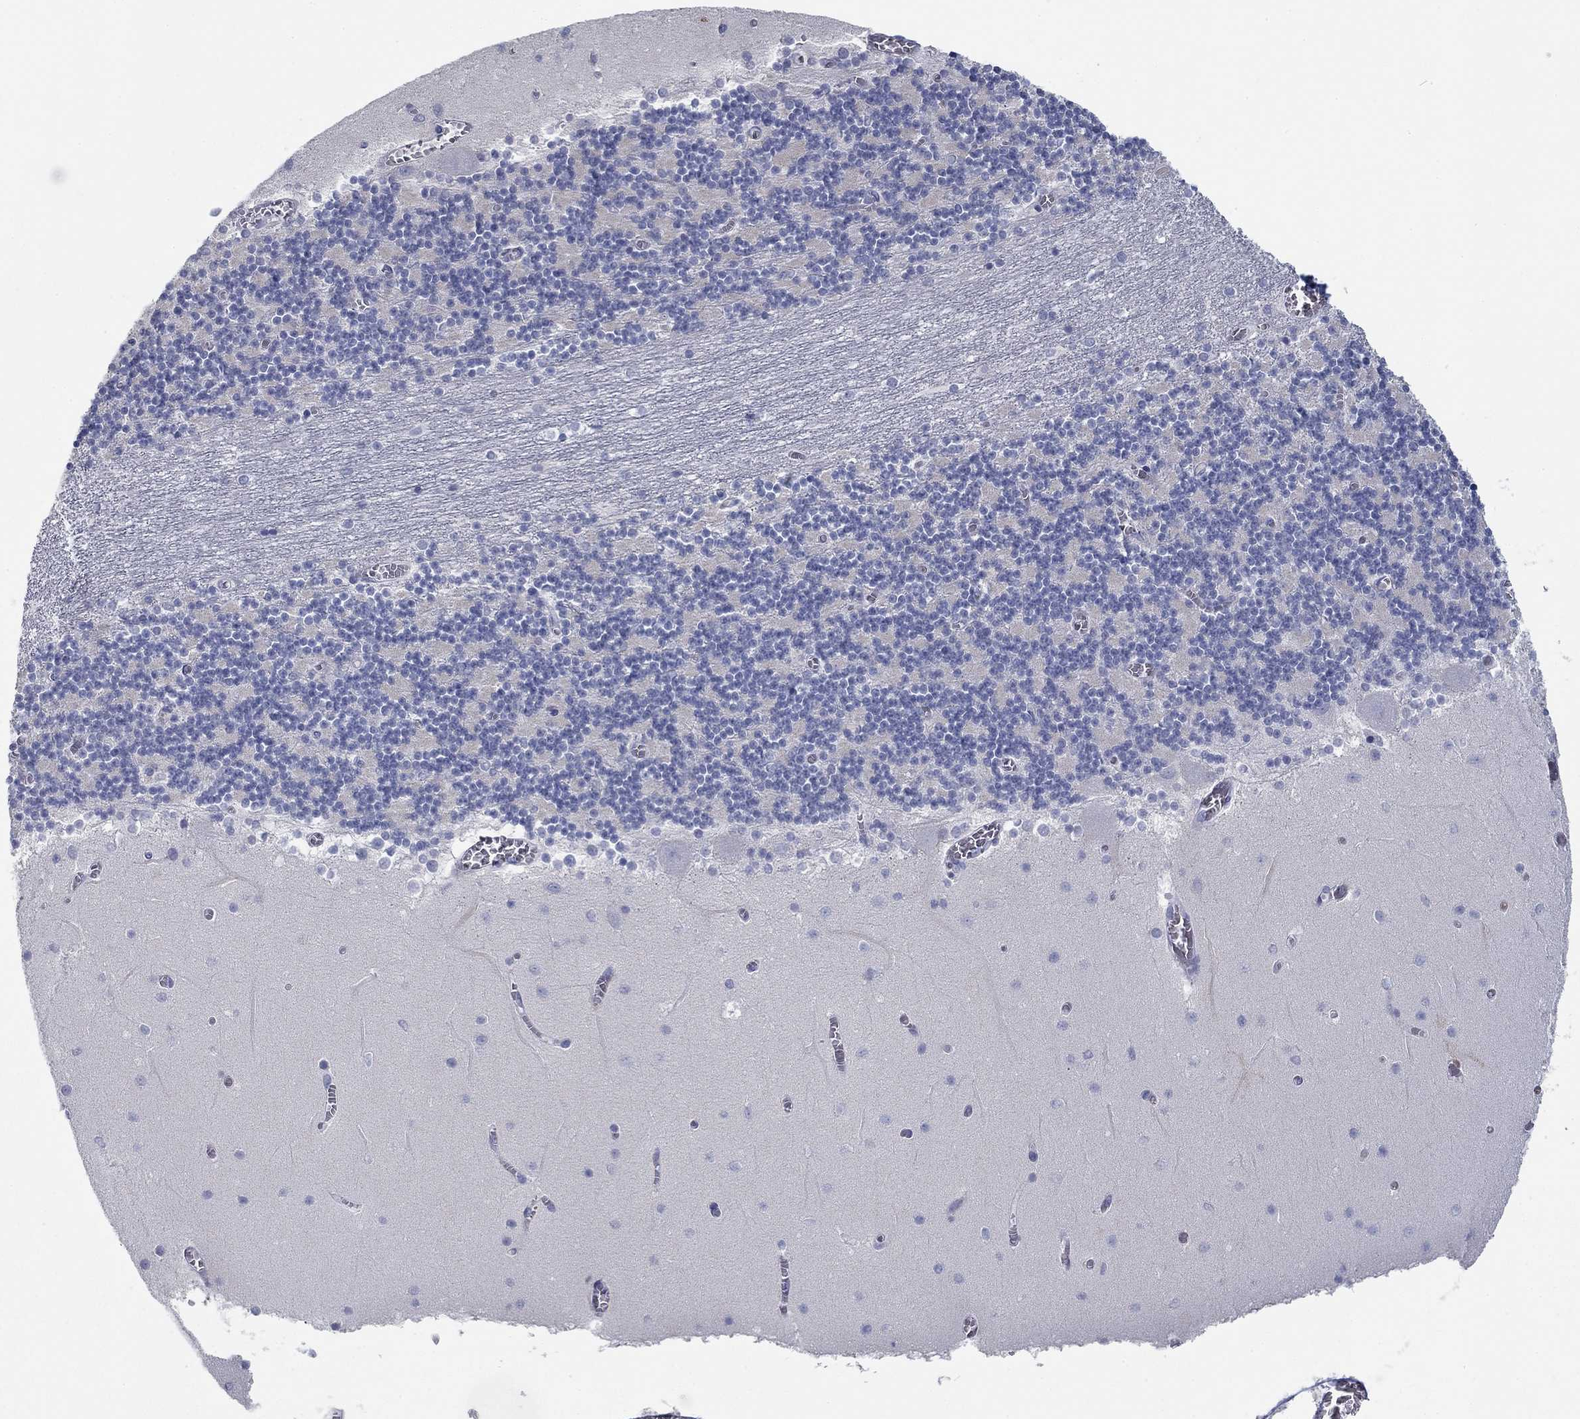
{"staining": {"intensity": "negative", "quantity": "none", "location": "none"}, "tissue": "cerebellum", "cell_type": "Cells in granular layer", "image_type": "normal", "snomed": [{"axis": "morphology", "description": "Normal tissue, NOS"}, {"axis": "topography", "description": "Cerebellum"}], "caption": "This histopathology image is of normal cerebellum stained with immunohistochemistry (IHC) to label a protein in brown with the nuclei are counter-stained blue. There is no expression in cells in granular layer.", "gene": "APOC3", "patient": {"sex": "female", "age": 28}}